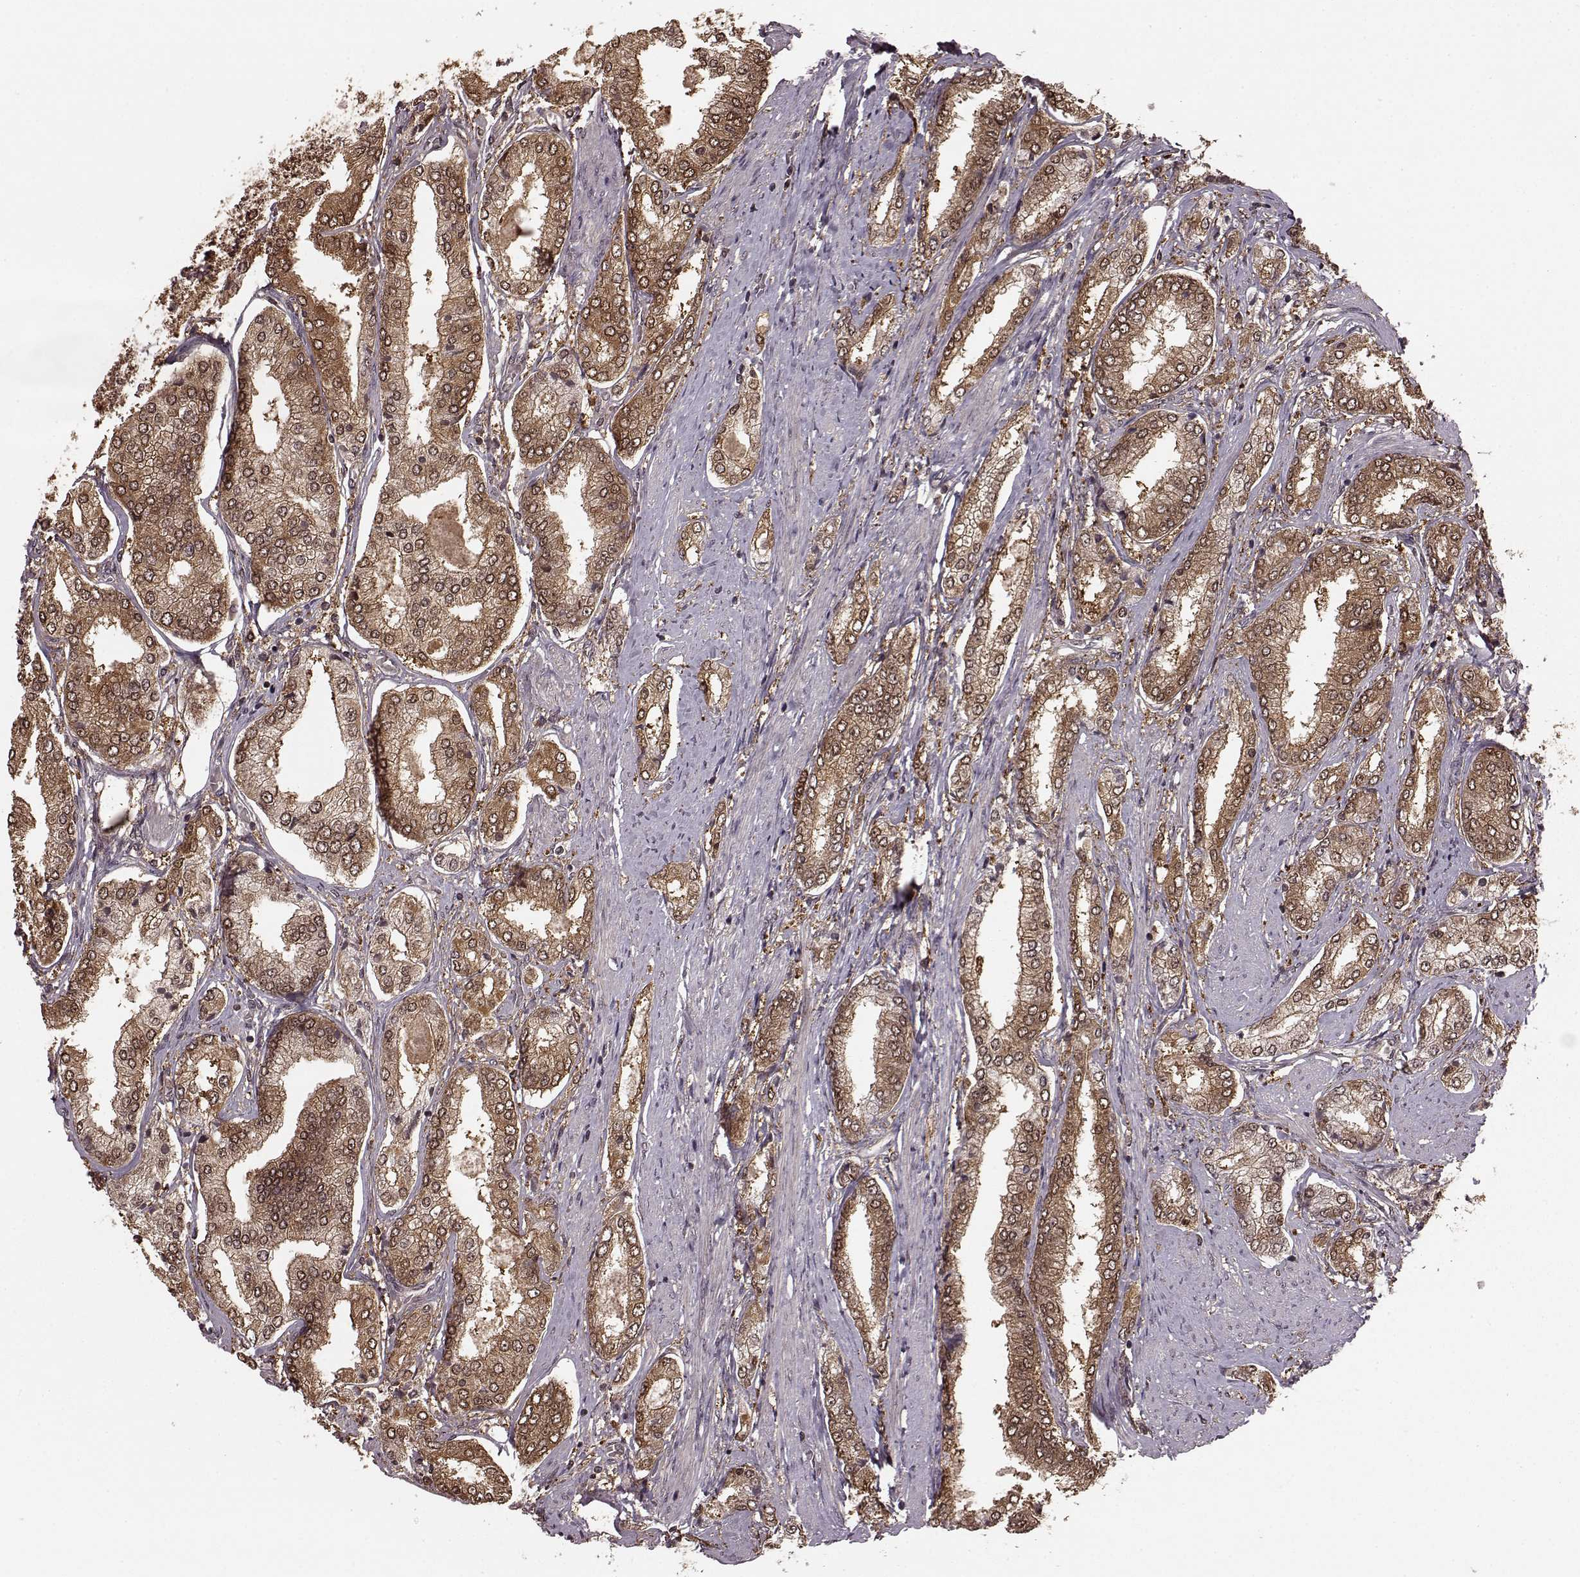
{"staining": {"intensity": "moderate", "quantity": ">75%", "location": "cytoplasmic/membranous,nuclear"}, "tissue": "prostate cancer", "cell_type": "Tumor cells", "image_type": "cancer", "snomed": [{"axis": "morphology", "description": "Adenocarcinoma, NOS"}, {"axis": "topography", "description": "Prostate"}], "caption": "Protein staining by IHC exhibits moderate cytoplasmic/membranous and nuclear staining in about >75% of tumor cells in prostate adenocarcinoma.", "gene": "GSS", "patient": {"sex": "male", "age": 63}}